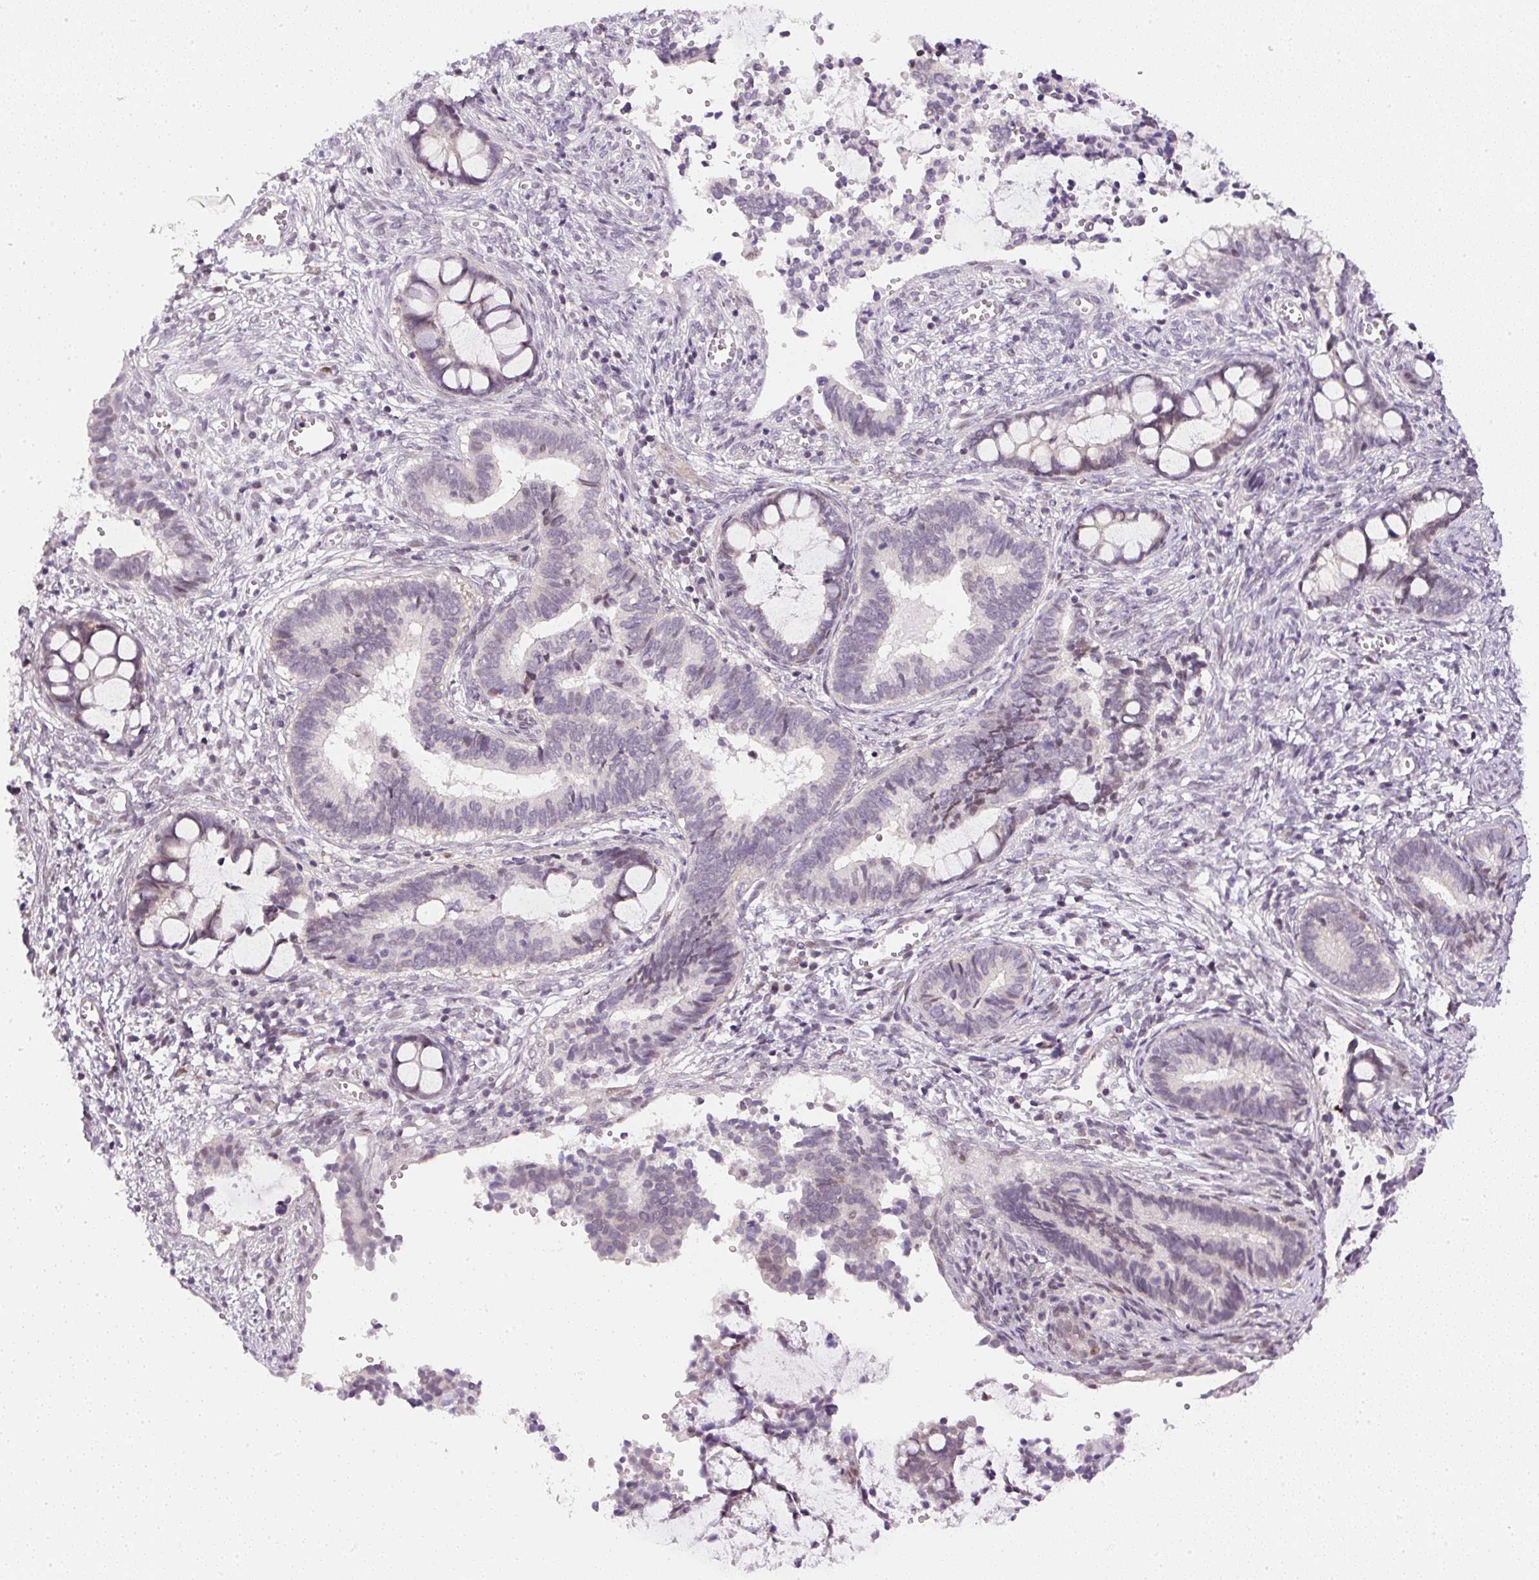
{"staining": {"intensity": "weak", "quantity": "<25%", "location": "nuclear"}, "tissue": "cervical cancer", "cell_type": "Tumor cells", "image_type": "cancer", "snomed": [{"axis": "morphology", "description": "Adenocarcinoma, NOS"}, {"axis": "topography", "description": "Cervix"}], "caption": "Cervical adenocarcinoma was stained to show a protein in brown. There is no significant positivity in tumor cells.", "gene": "DPPA4", "patient": {"sex": "female", "age": 44}}